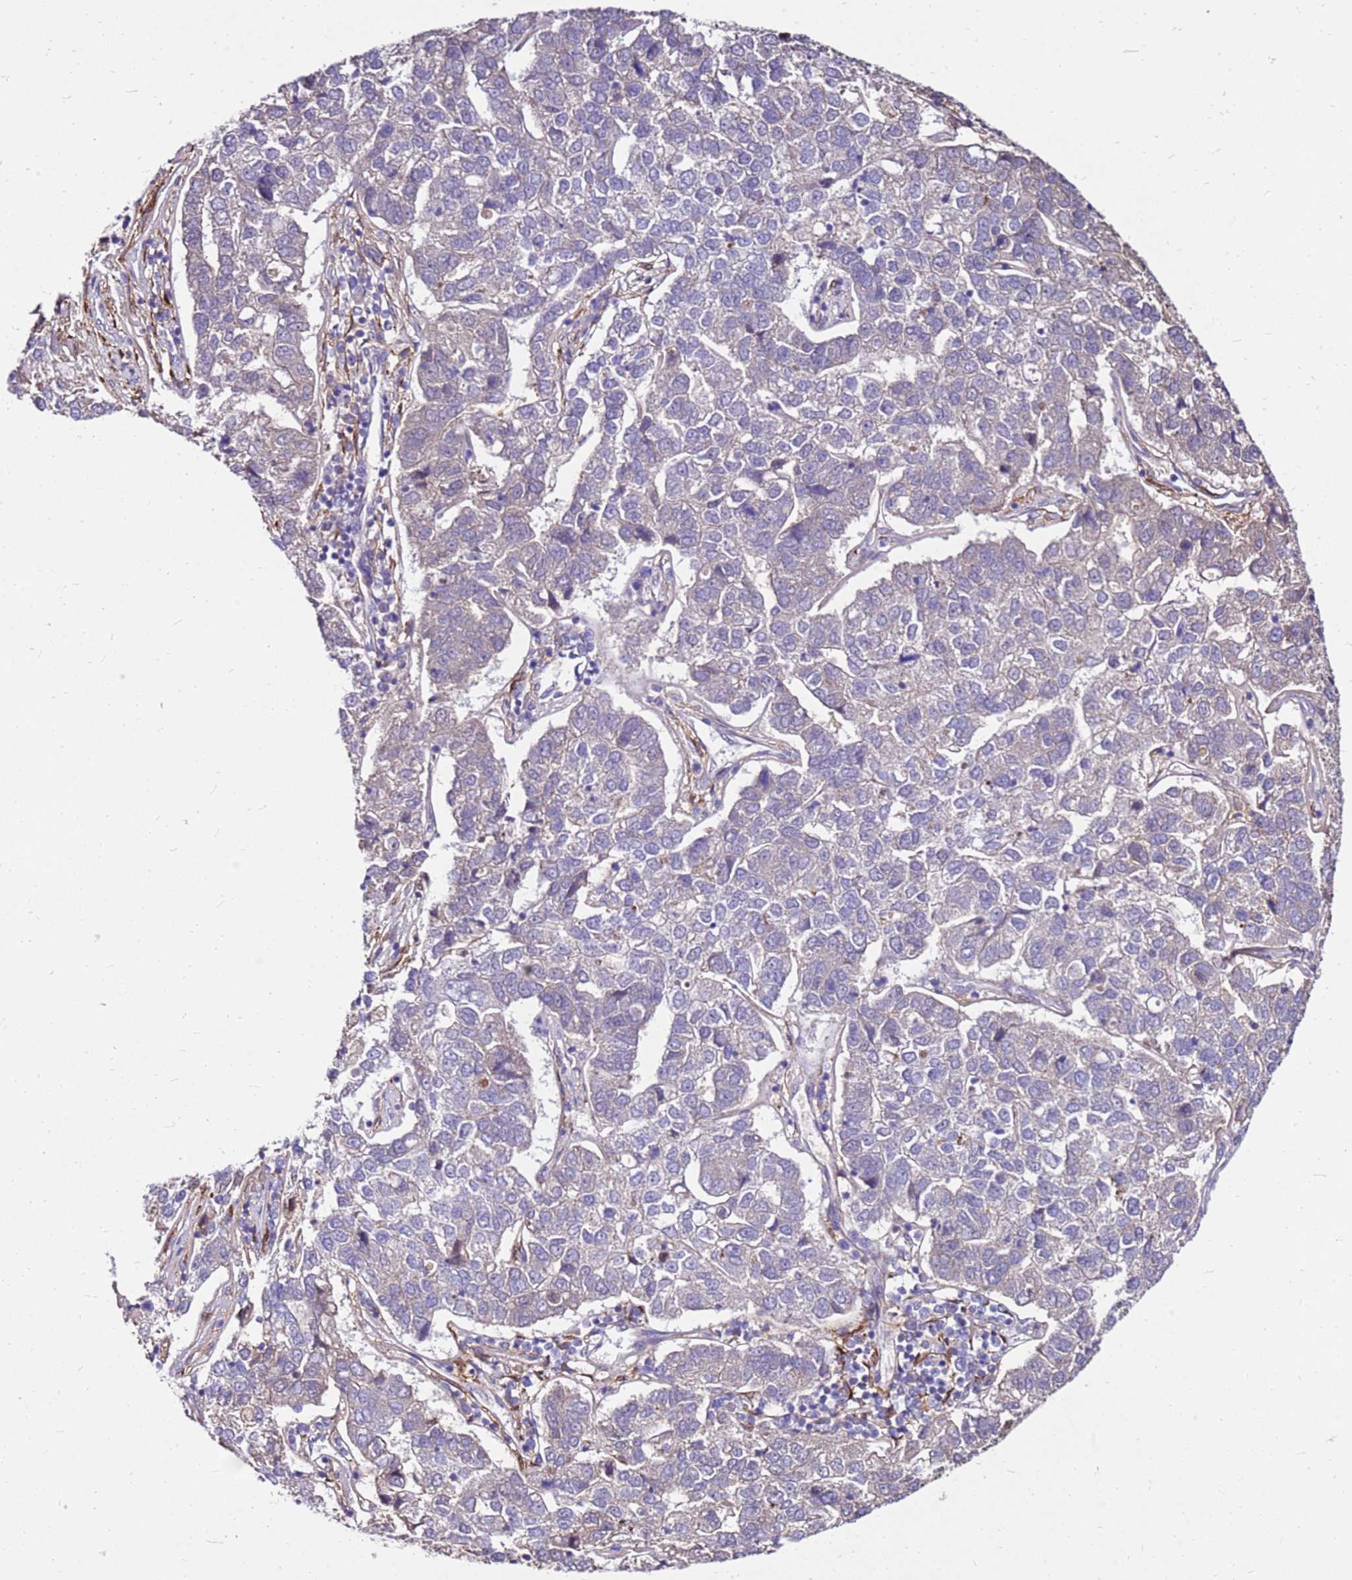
{"staining": {"intensity": "negative", "quantity": "none", "location": "none"}, "tissue": "pancreatic cancer", "cell_type": "Tumor cells", "image_type": "cancer", "snomed": [{"axis": "morphology", "description": "Adenocarcinoma, NOS"}, {"axis": "topography", "description": "Pancreas"}], "caption": "Histopathology image shows no protein positivity in tumor cells of pancreatic cancer tissue.", "gene": "ALDH1A3", "patient": {"sex": "female", "age": 61}}